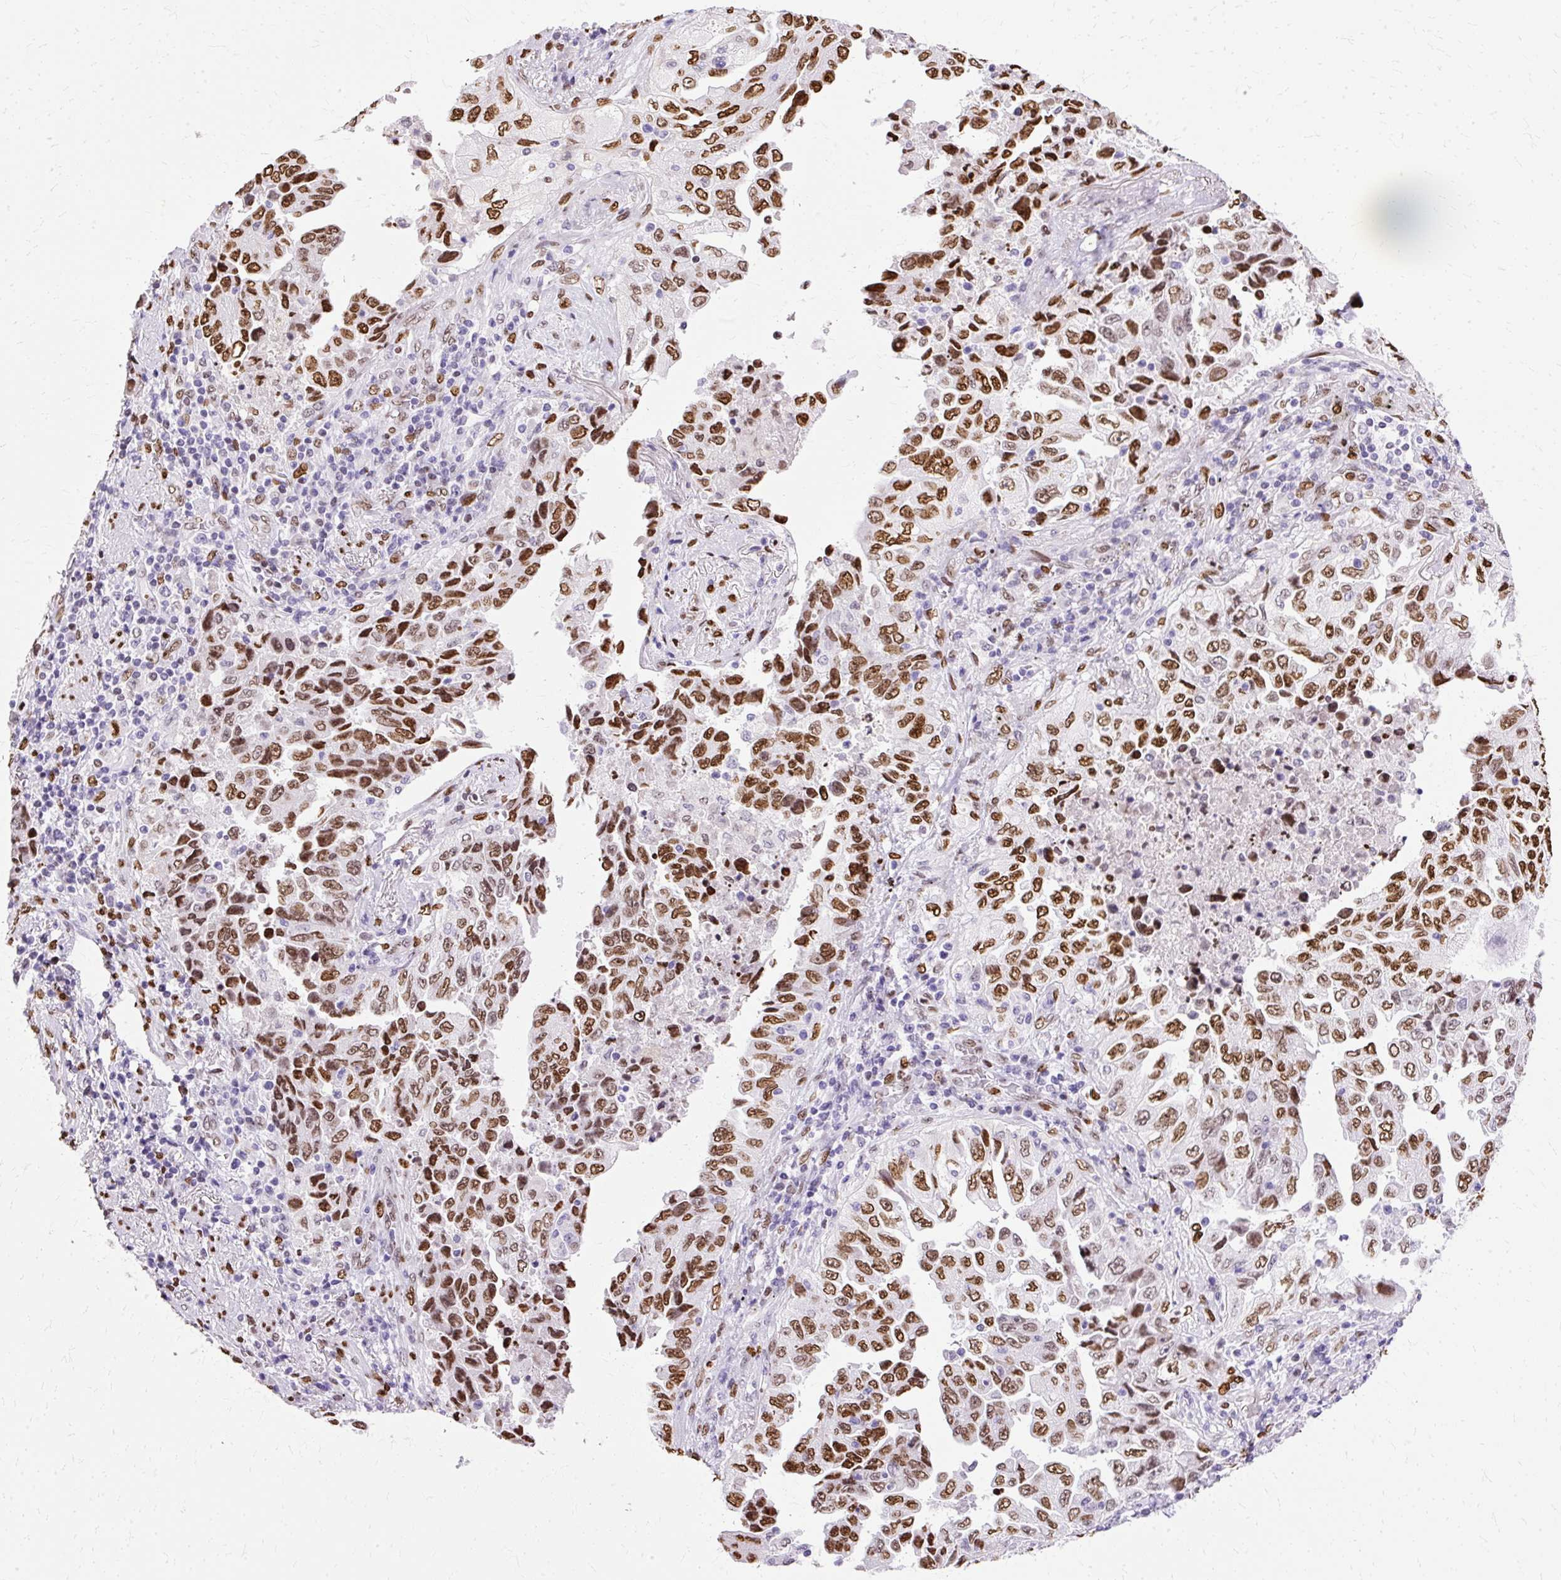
{"staining": {"intensity": "strong", "quantity": ">75%", "location": "nuclear"}, "tissue": "lung cancer", "cell_type": "Tumor cells", "image_type": "cancer", "snomed": [{"axis": "morphology", "description": "Adenocarcinoma, NOS"}, {"axis": "topography", "description": "Lung"}], "caption": "Immunohistochemical staining of lung cancer (adenocarcinoma) reveals strong nuclear protein expression in approximately >75% of tumor cells.", "gene": "TMEM184C", "patient": {"sex": "female", "age": 51}}